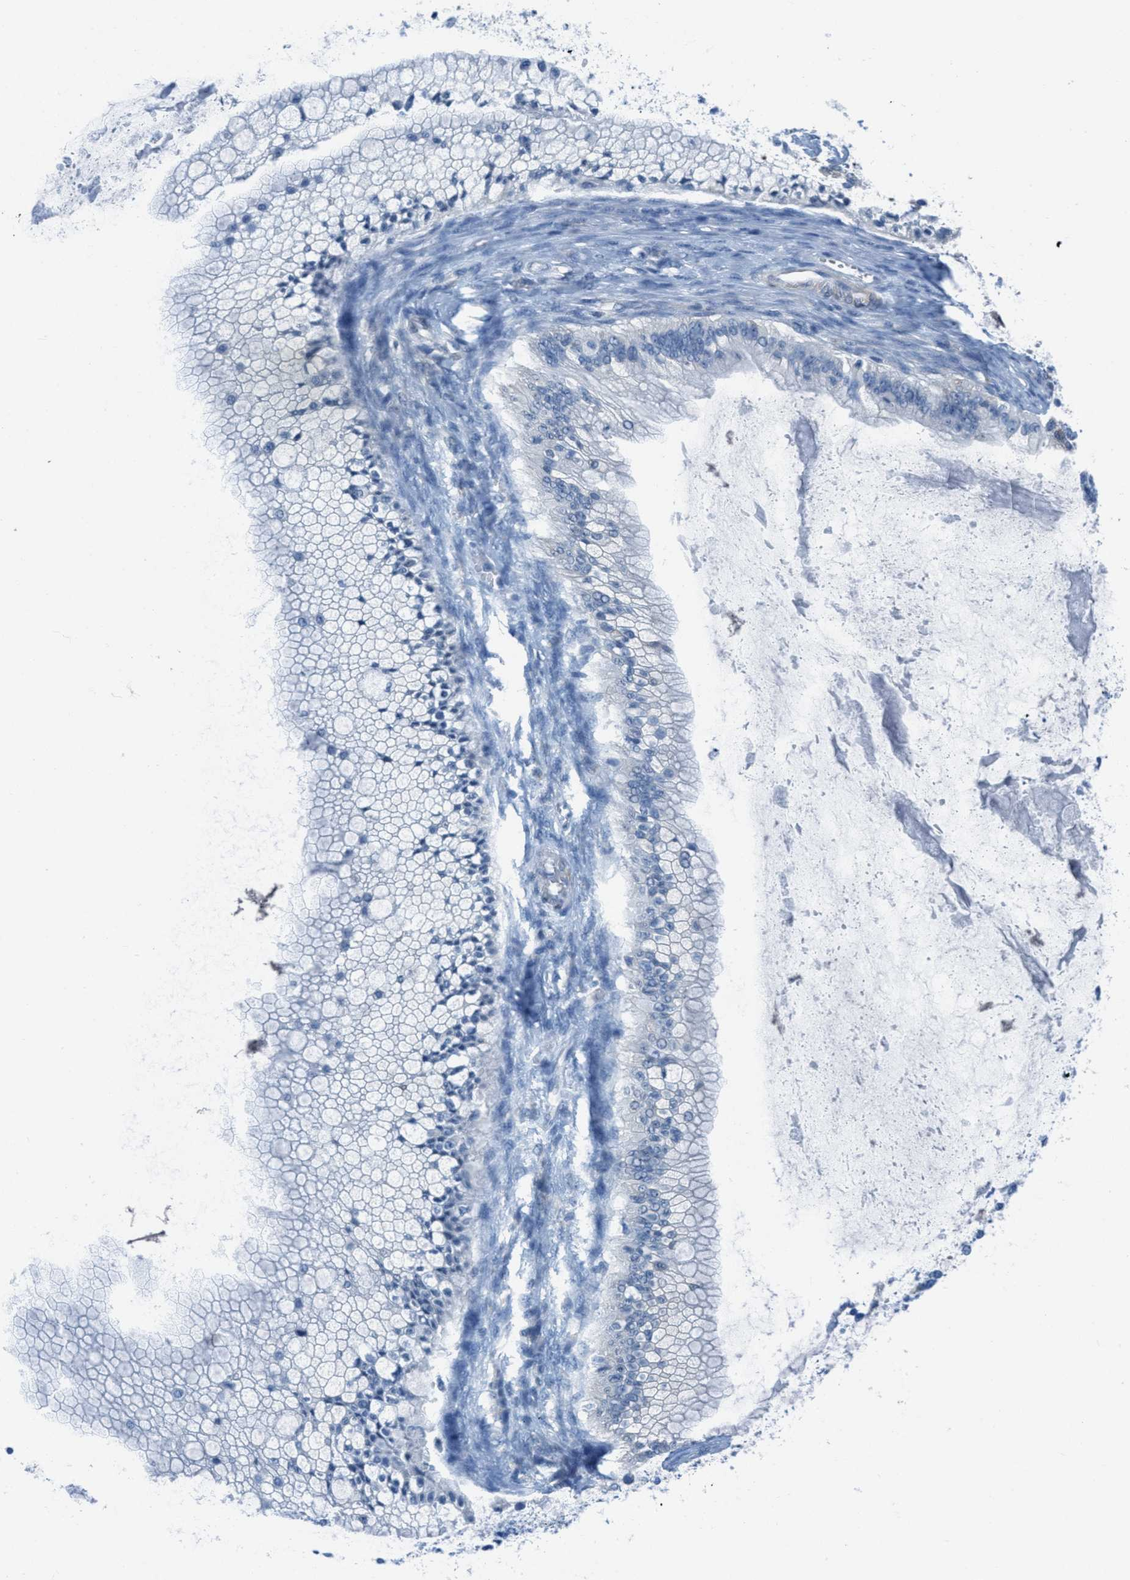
{"staining": {"intensity": "negative", "quantity": "none", "location": "none"}, "tissue": "ovarian cancer", "cell_type": "Tumor cells", "image_type": "cancer", "snomed": [{"axis": "morphology", "description": "Cystadenocarcinoma, mucinous, NOS"}, {"axis": "topography", "description": "Ovary"}], "caption": "Immunohistochemistry (IHC) image of ovarian mucinous cystadenocarcinoma stained for a protein (brown), which shows no staining in tumor cells.", "gene": "MAPRE2", "patient": {"sex": "female", "age": 57}}